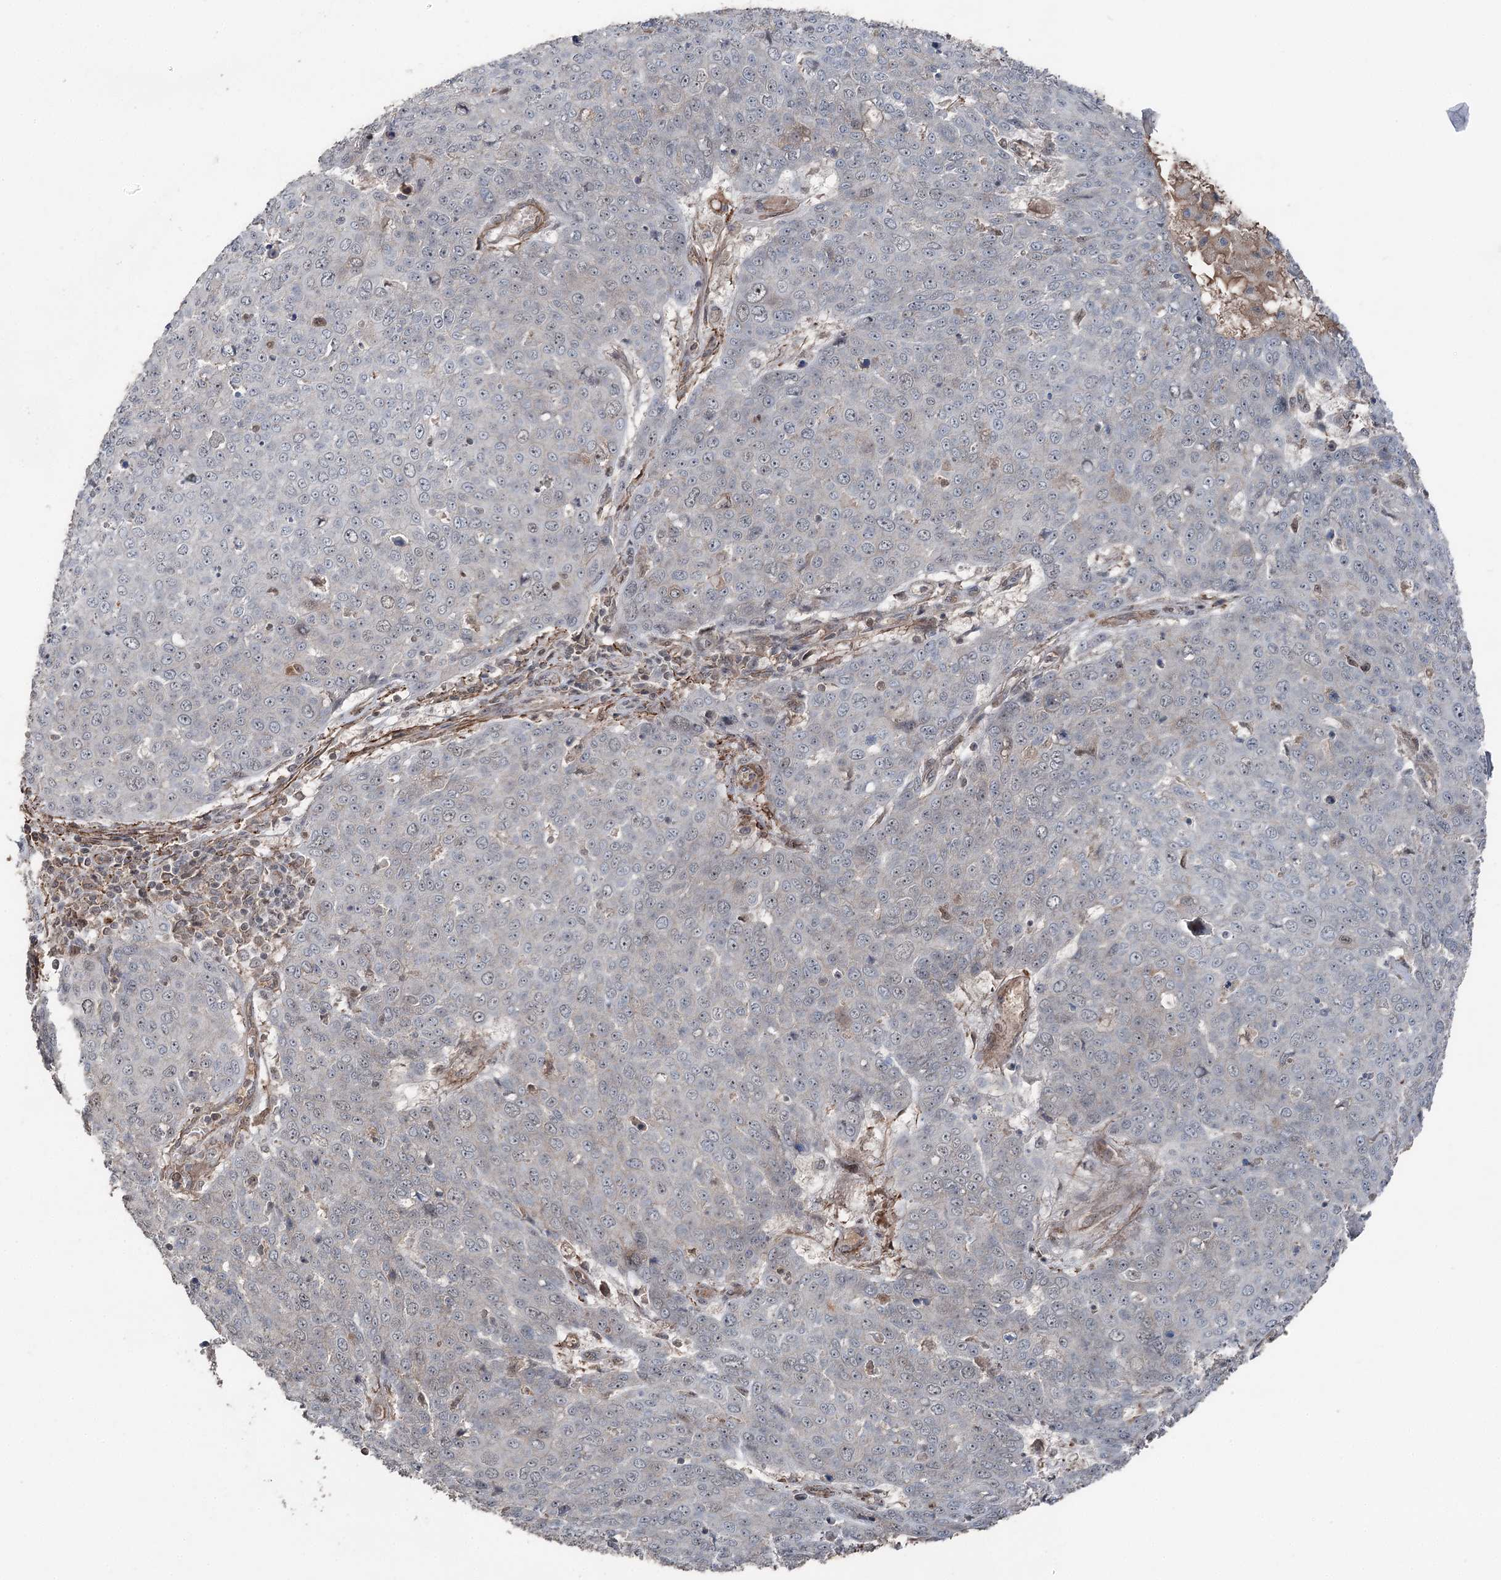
{"staining": {"intensity": "negative", "quantity": "none", "location": "none"}, "tissue": "skin cancer", "cell_type": "Tumor cells", "image_type": "cancer", "snomed": [{"axis": "morphology", "description": "Squamous cell carcinoma, NOS"}, {"axis": "topography", "description": "Skin"}], "caption": "Skin cancer (squamous cell carcinoma) was stained to show a protein in brown. There is no significant expression in tumor cells.", "gene": "CCDC82", "patient": {"sex": "male", "age": 71}}